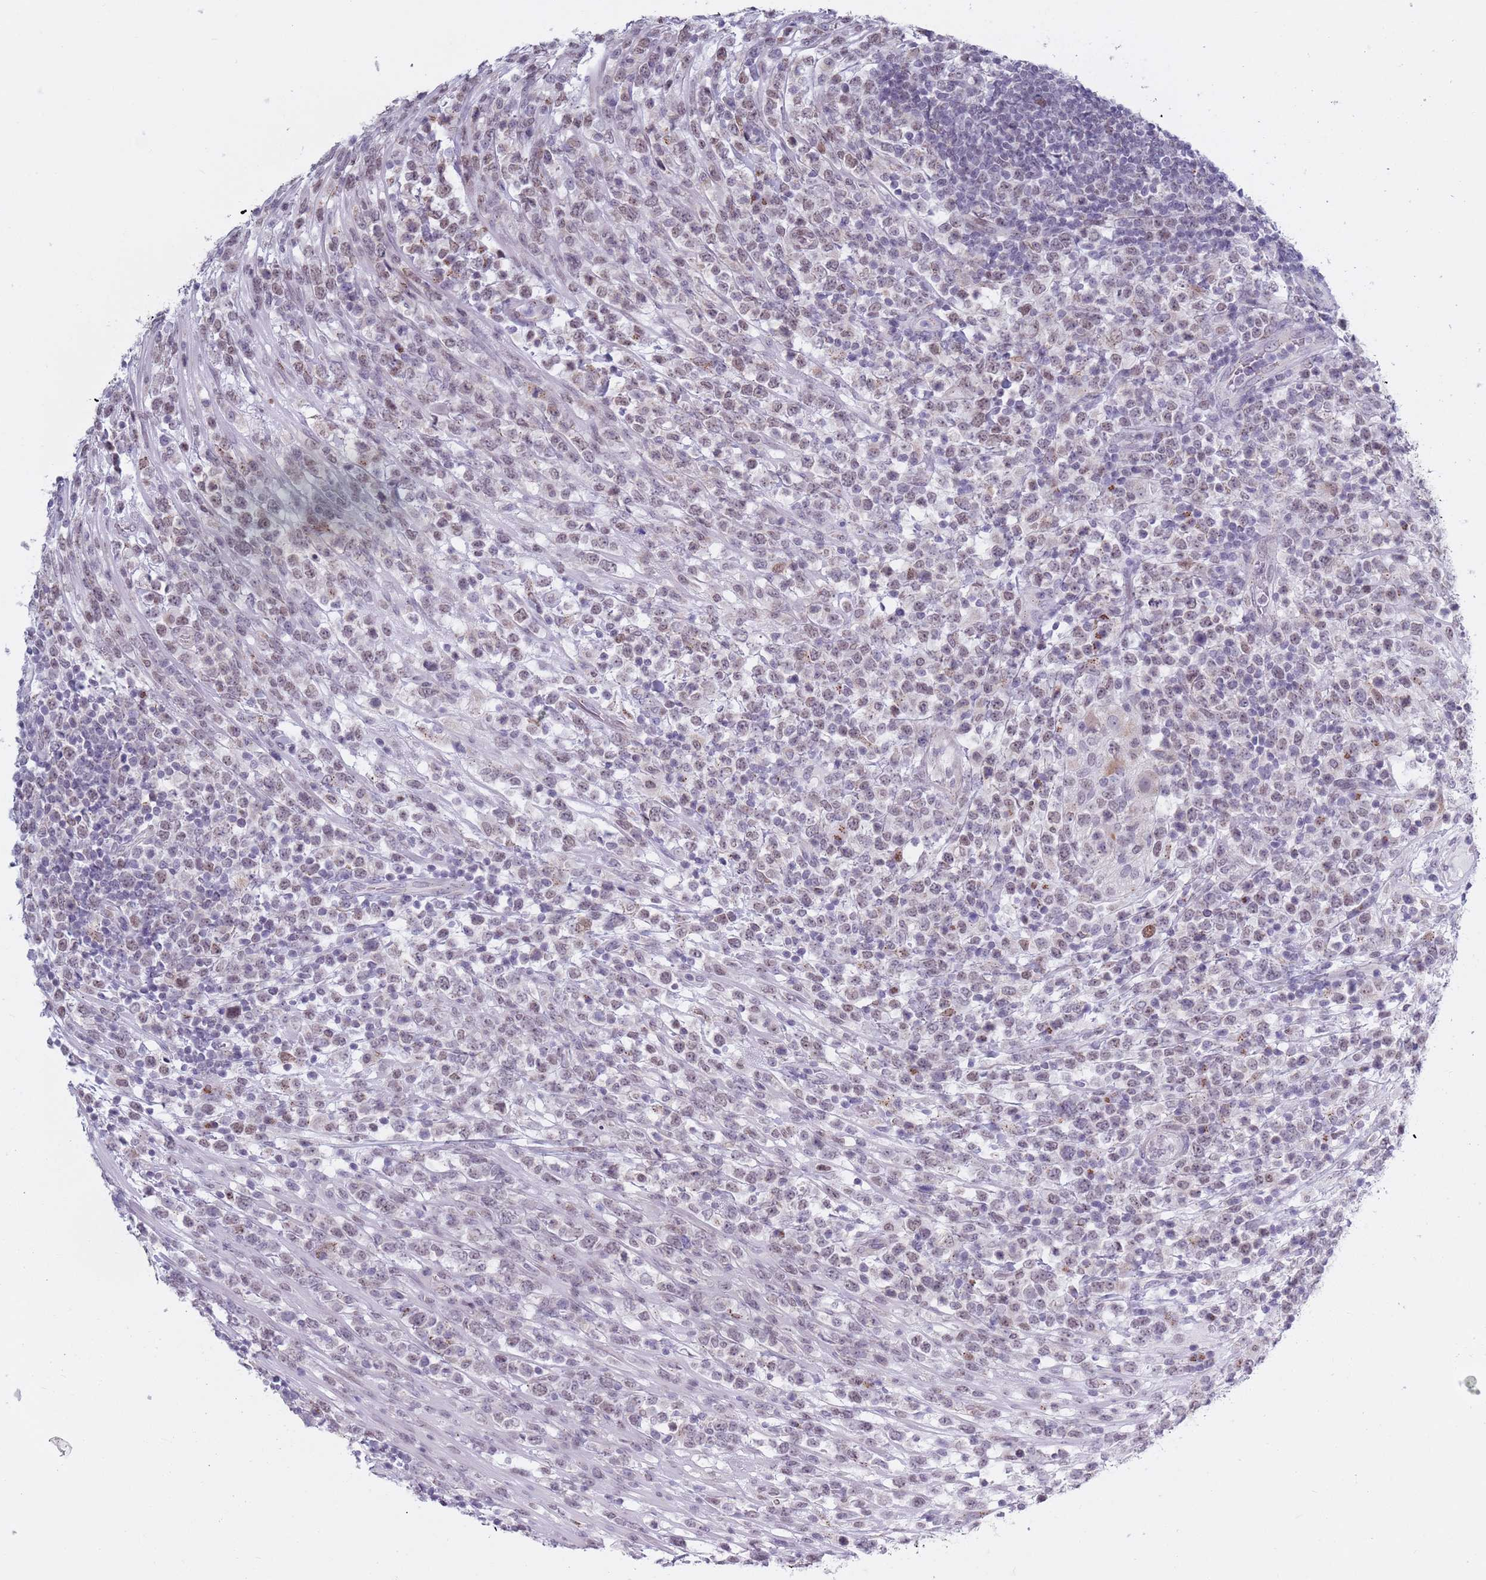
{"staining": {"intensity": "weak", "quantity": "<25%", "location": "cytoplasmic/membranous,nuclear"}, "tissue": "lymphoma", "cell_type": "Tumor cells", "image_type": "cancer", "snomed": [{"axis": "morphology", "description": "Malignant lymphoma, non-Hodgkin's type, High grade"}, {"axis": "topography", "description": "Colon"}], "caption": "Tumor cells are negative for brown protein staining in malignant lymphoma, non-Hodgkin's type (high-grade).", "gene": "ZKSCAN2", "patient": {"sex": "female", "age": 53}}